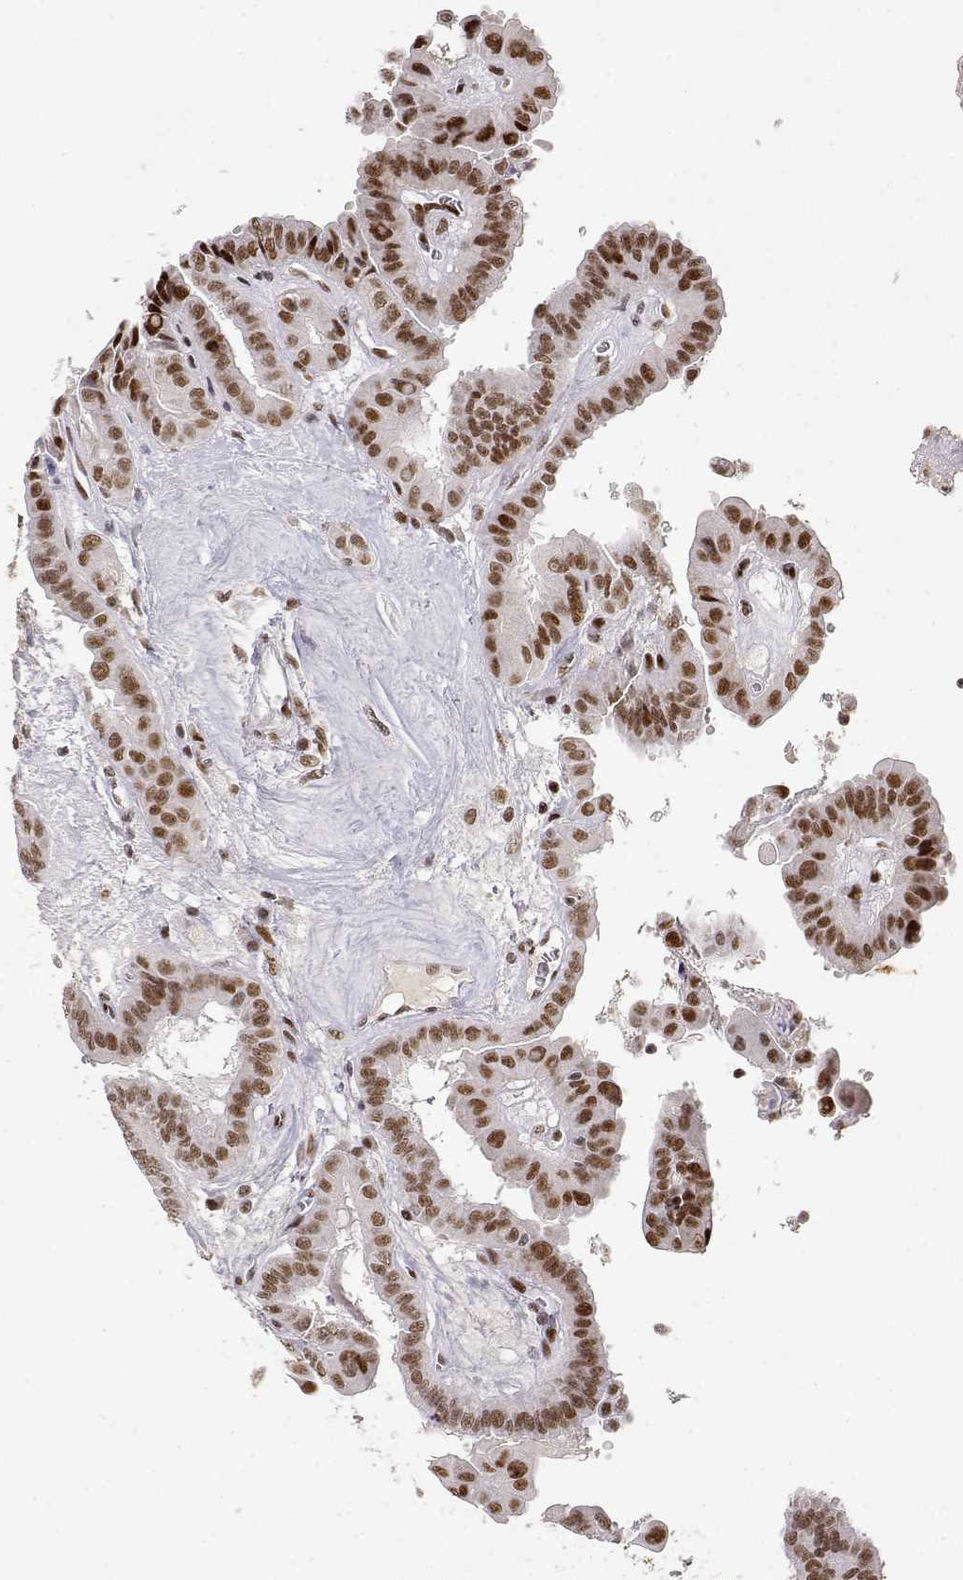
{"staining": {"intensity": "moderate", "quantity": ">75%", "location": "nuclear"}, "tissue": "thyroid cancer", "cell_type": "Tumor cells", "image_type": "cancer", "snomed": [{"axis": "morphology", "description": "Papillary adenocarcinoma, NOS"}, {"axis": "topography", "description": "Thyroid gland"}], "caption": "Moderate nuclear expression for a protein is identified in about >75% of tumor cells of papillary adenocarcinoma (thyroid) using IHC.", "gene": "RSF1", "patient": {"sex": "female", "age": 37}}